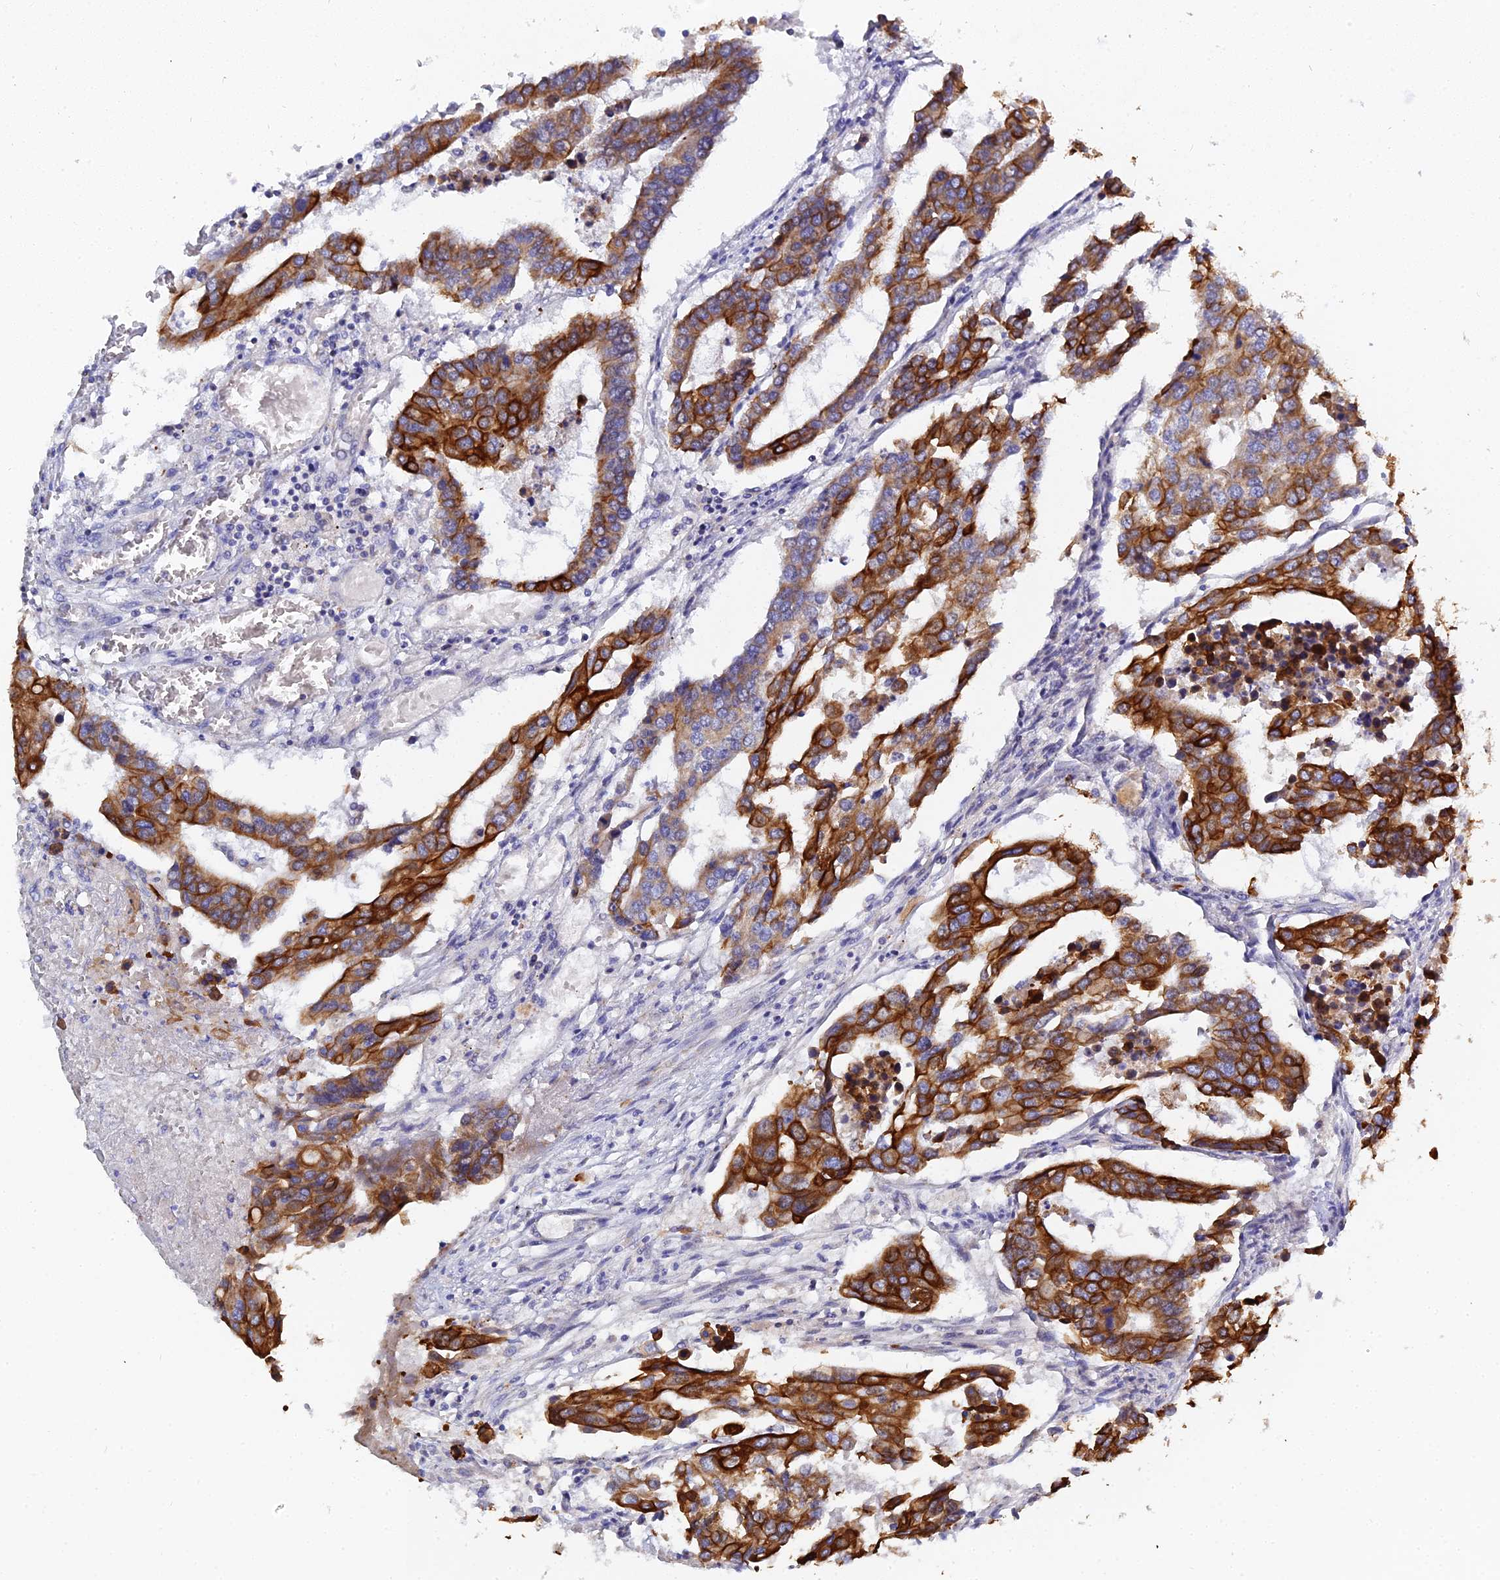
{"staining": {"intensity": "strong", "quantity": ">75%", "location": "cytoplasmic/membranous"}, "tissue": "colorectal cancer", "cell_type": "Tumor cells", "image_type": "cancer", "snomed": [{"axis": "morphology", "description": "Adenocarcinoma, NOS"}, {"axis": "topography", "description": "Colon"}], "caption": "Immunohistochemical staining of human colorectal cancer (adenocarcinoma) reveals high levels of strong cytoplasmic/membranous positivity in about >75% of tumor cells.", "gene": "ZXDA", "patient": {"sex": "male", "age": 77}}